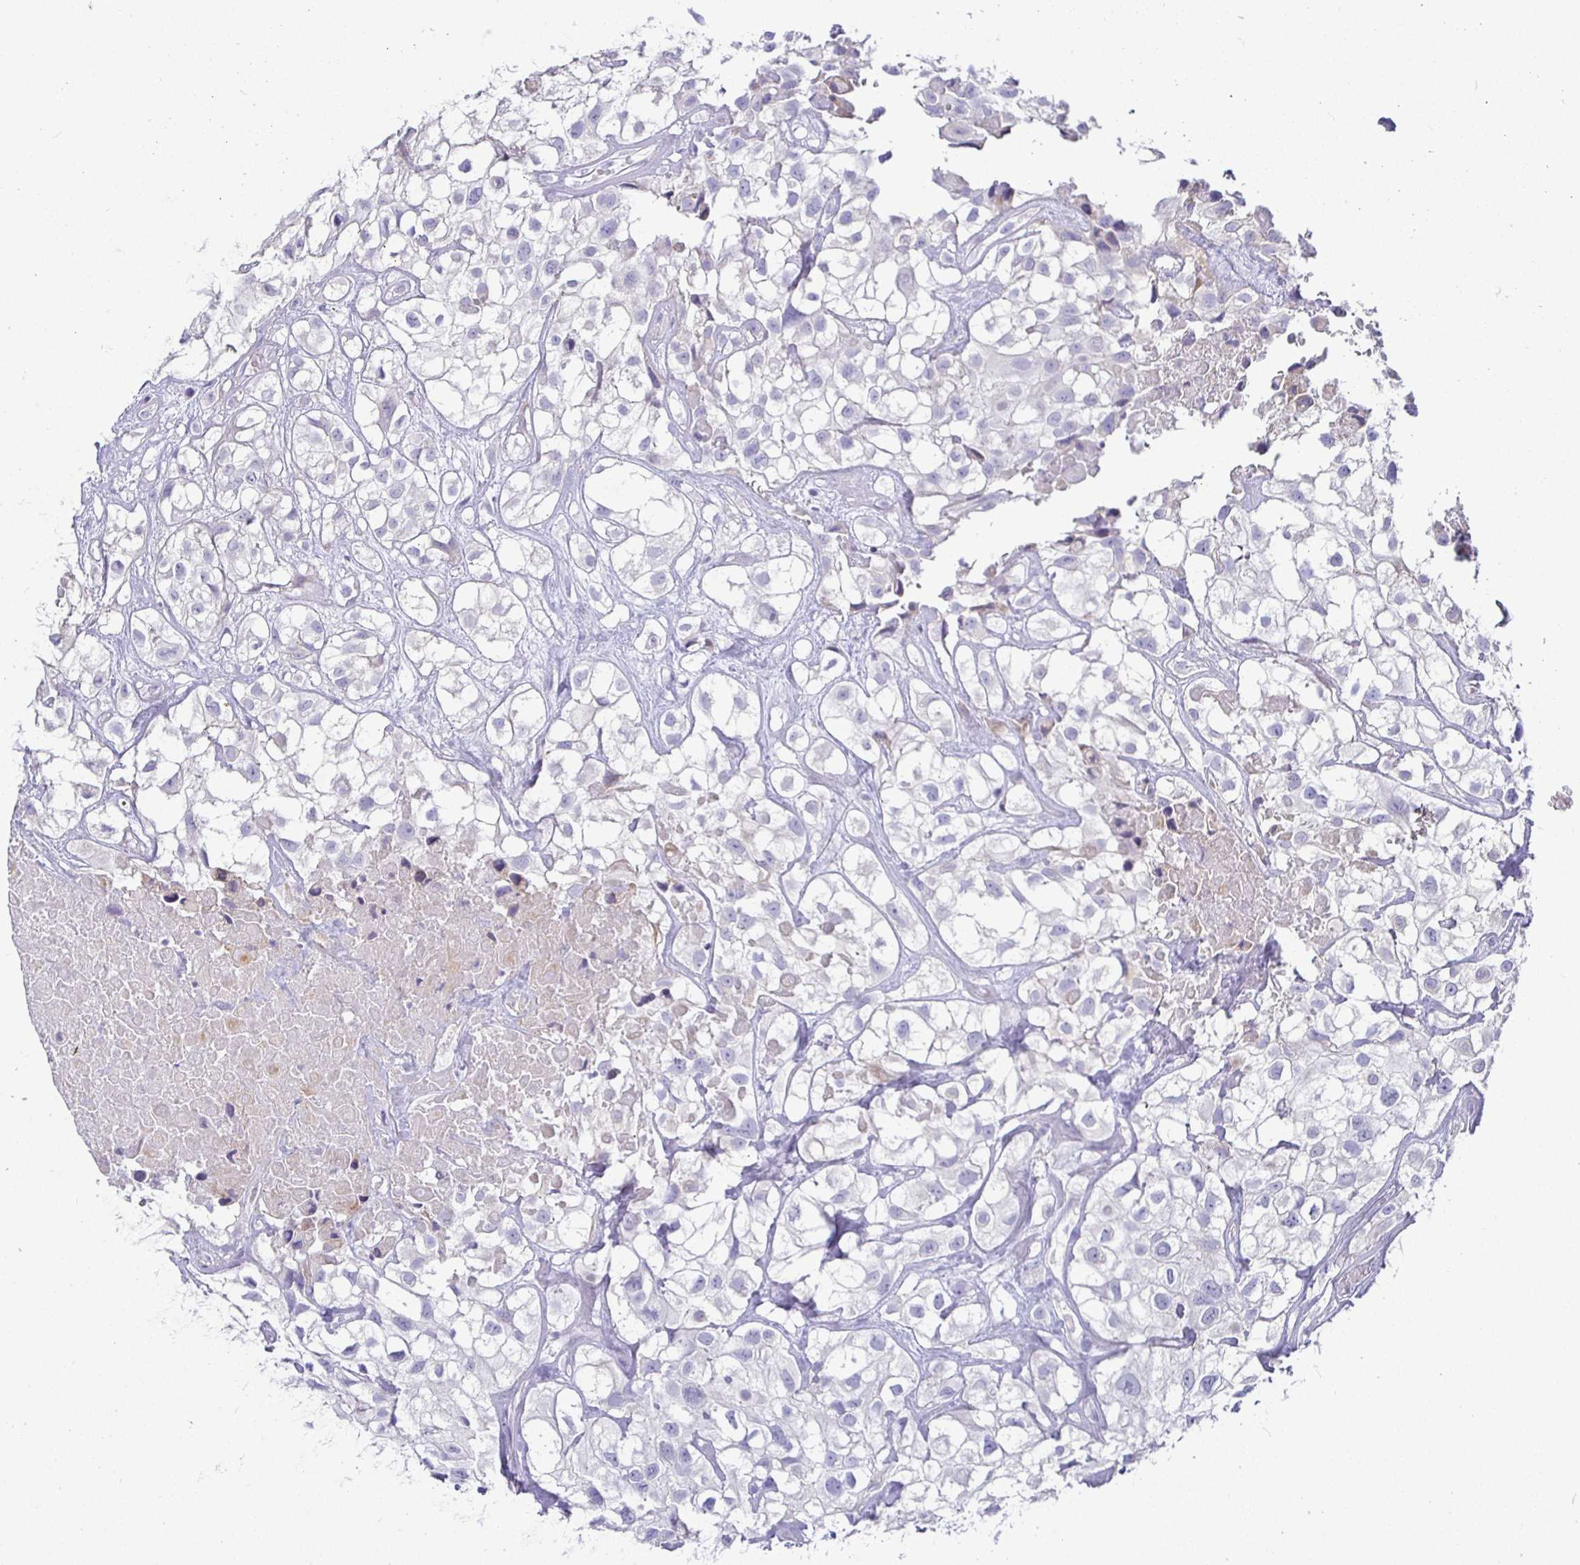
{"staining": {"intensity": "negative", "quantity": "none", "location": "none"}, "tissue": "urothelial cancer", "cell_type": "Tumor cells", "image_type": "cancer", "snomed": [{"axis": "morphology", "description": "Urothelial carcinoma, High grade"}, {"axis": "topography", "description": "Urinary bladder"}], "caption": "Immunohistochemical staining of urothelial cancer reveals no significant staining in tumor cells.", "gene": "SIRPA", "patient": {"sex": "male", "age": 56}}